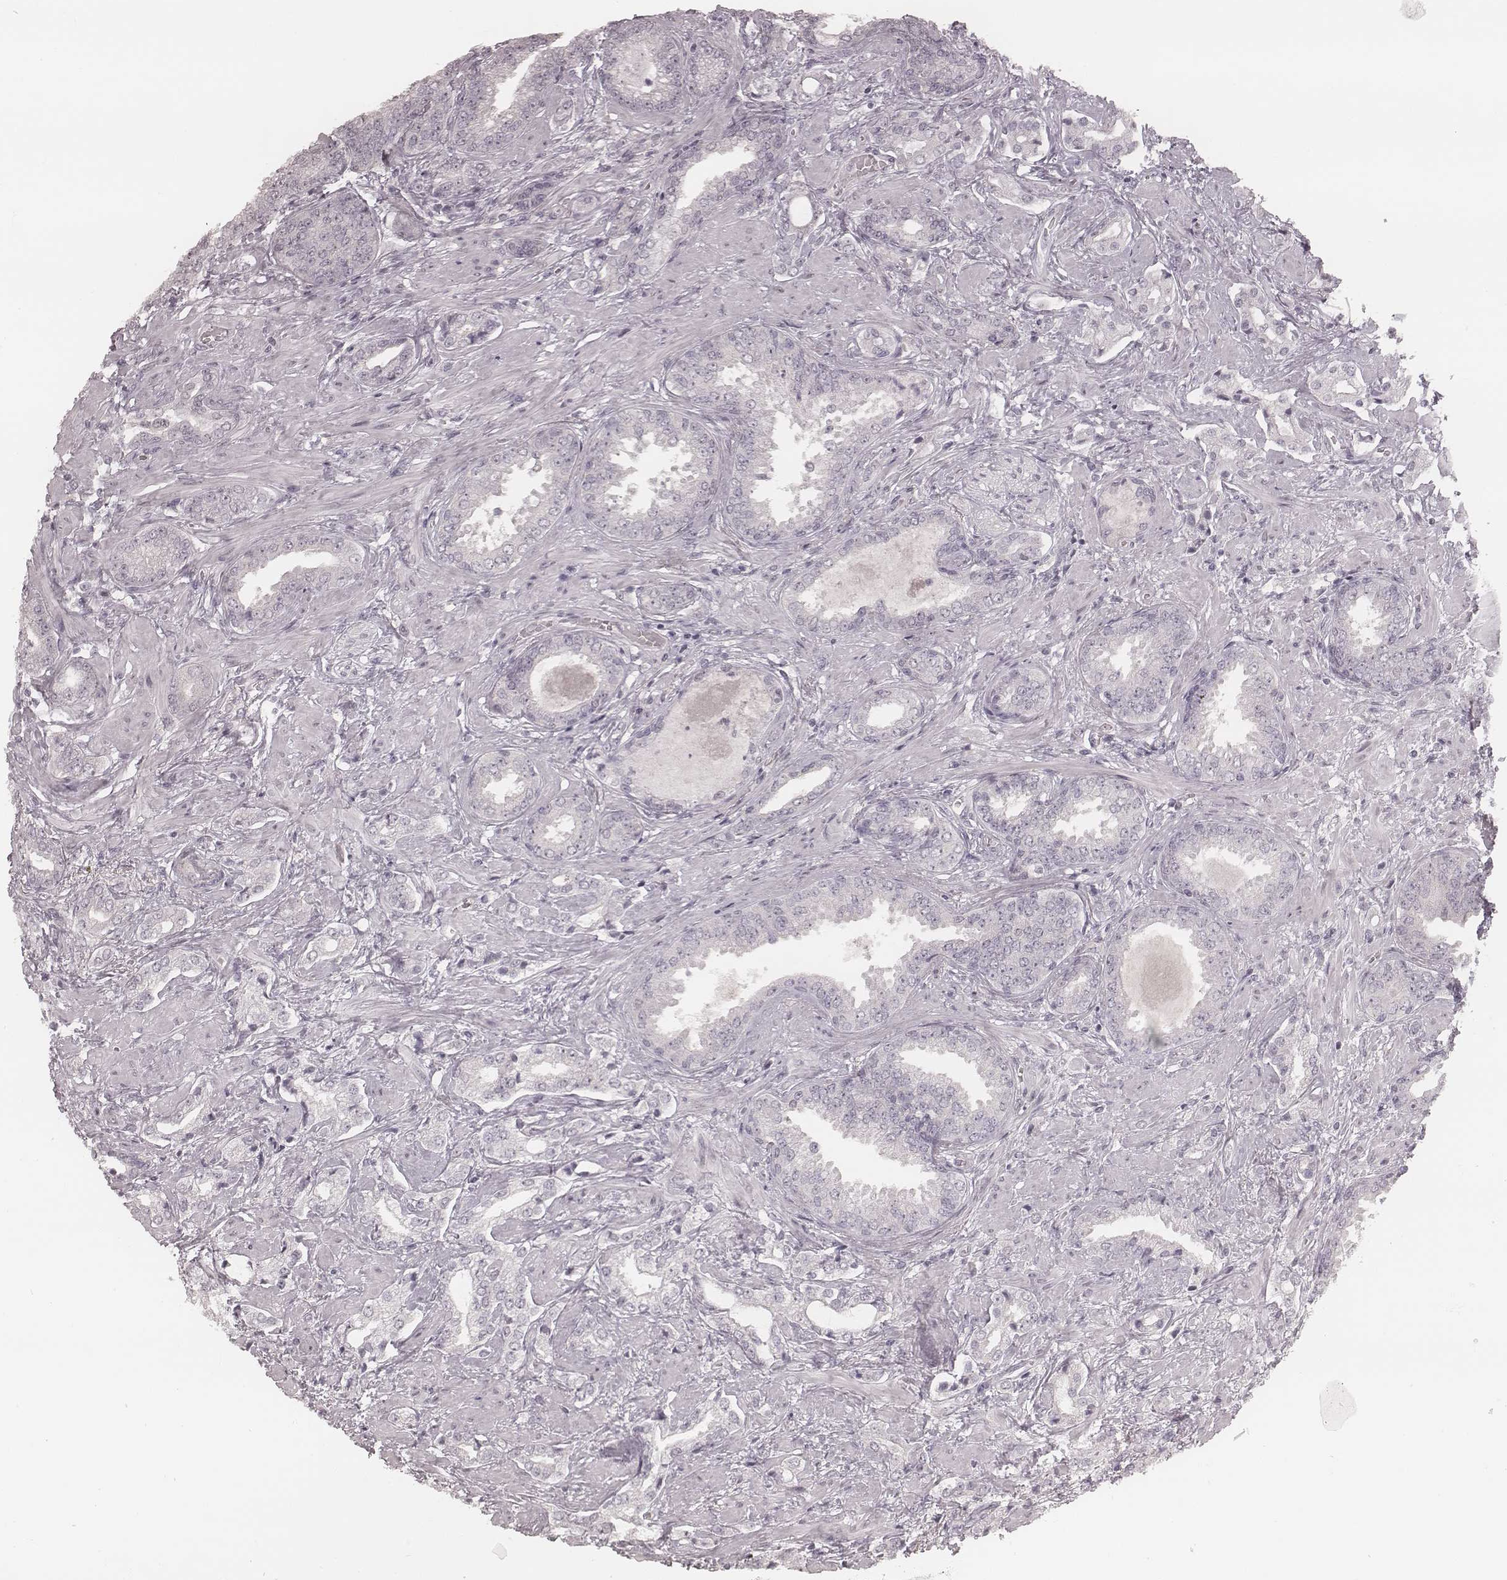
{"staining": {"intensity": "negative", "quantity": "none", "location": "none"}, "tissue": "prostate cancer", "cell_type": "Tumor cells", "image_type": "cancer", "snomed": [{"axis": "morphology", "description": "Adenocarcinoma, Low grade"}, {"axis": "topography", "description": "Prostate"}], "caption": "Prostate cancer stained for a protein using immunohistochemistry (IHC) shows no staining tumor cells.", "gene": "ACACB", "patient": {"sex": "male", "age": 61}}